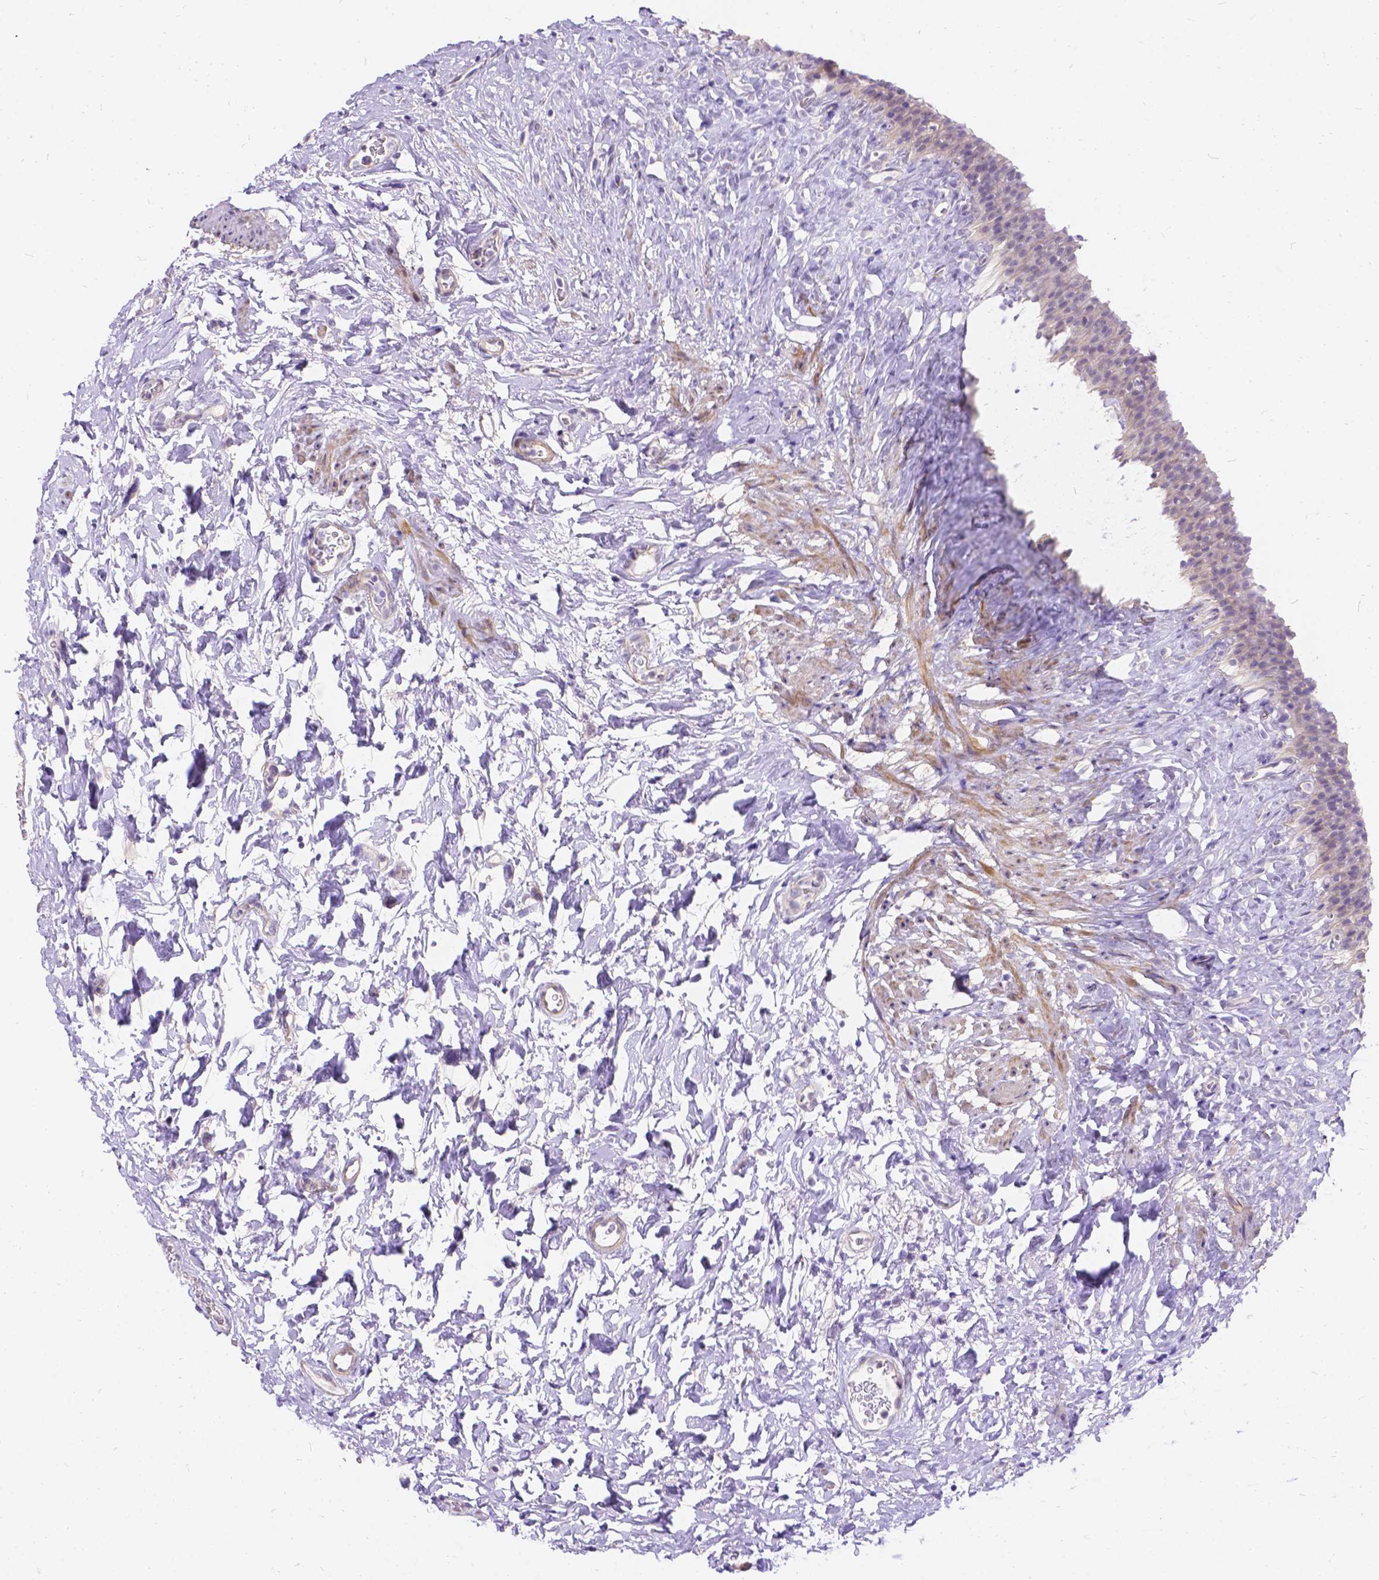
{"staining": {"intensity": "weak", "quantity": "<25%", "location": "cytoplasmic/membranous"}, "tissue": "urinary bladder", "cell_type": "Urothelial cells", "image_type": "normal", "snomed": [{"axis": "morphology", "description": "Normal tissue, NOS"}, {"axis": "topography", "description": "Urinary bladder"}], "caption": "Immunohistochemical staining of benign urinary bladder demonstrates no significant staining in urothelial cells. (Stains: DAB immunohistochemistry with hematoxylin counter stain, Microscopy: brightfield microscopy at high magnification).", "gene": "PALS1", "patient": {"sex": "male", "age": 76}}